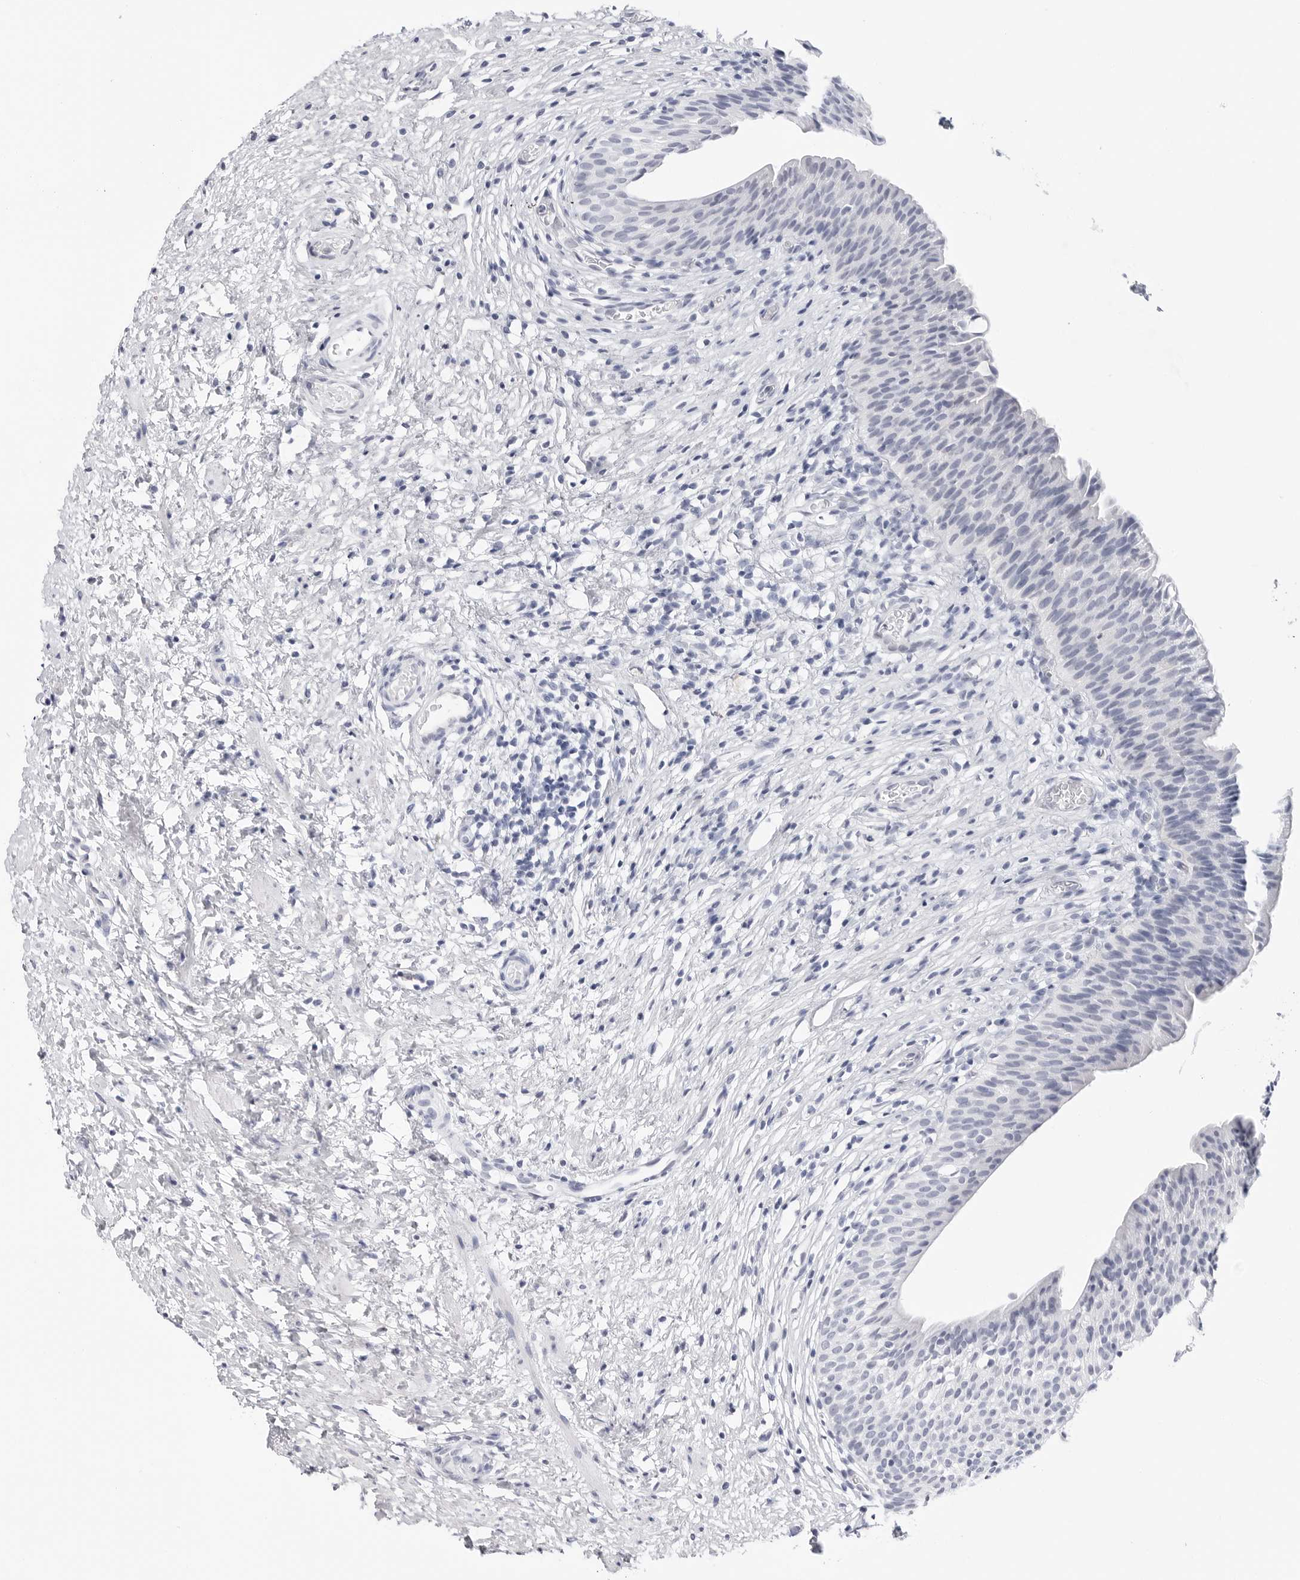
{"staining": {"intensity": "weak", "quantity": "<25%", "location": "cytoplasmic/membranous"}, "tissue": "urinary bladder", "cell_type": "Urothelial cells", "image_type": "normal", "snomed": [{"axis": "morphology", "description": "Normal tissue, NOS"}, {"axis": "topography", "description": "Urinary bladder"}], "caption": "An IHC histopathology image of normal urinary bladder is shown. There is no staining in urothelial cells of urinary bladder. Nuclei are stained in blue.", "gene": "SLC19A1", "patient": {"sex": "male", "age": 1}}